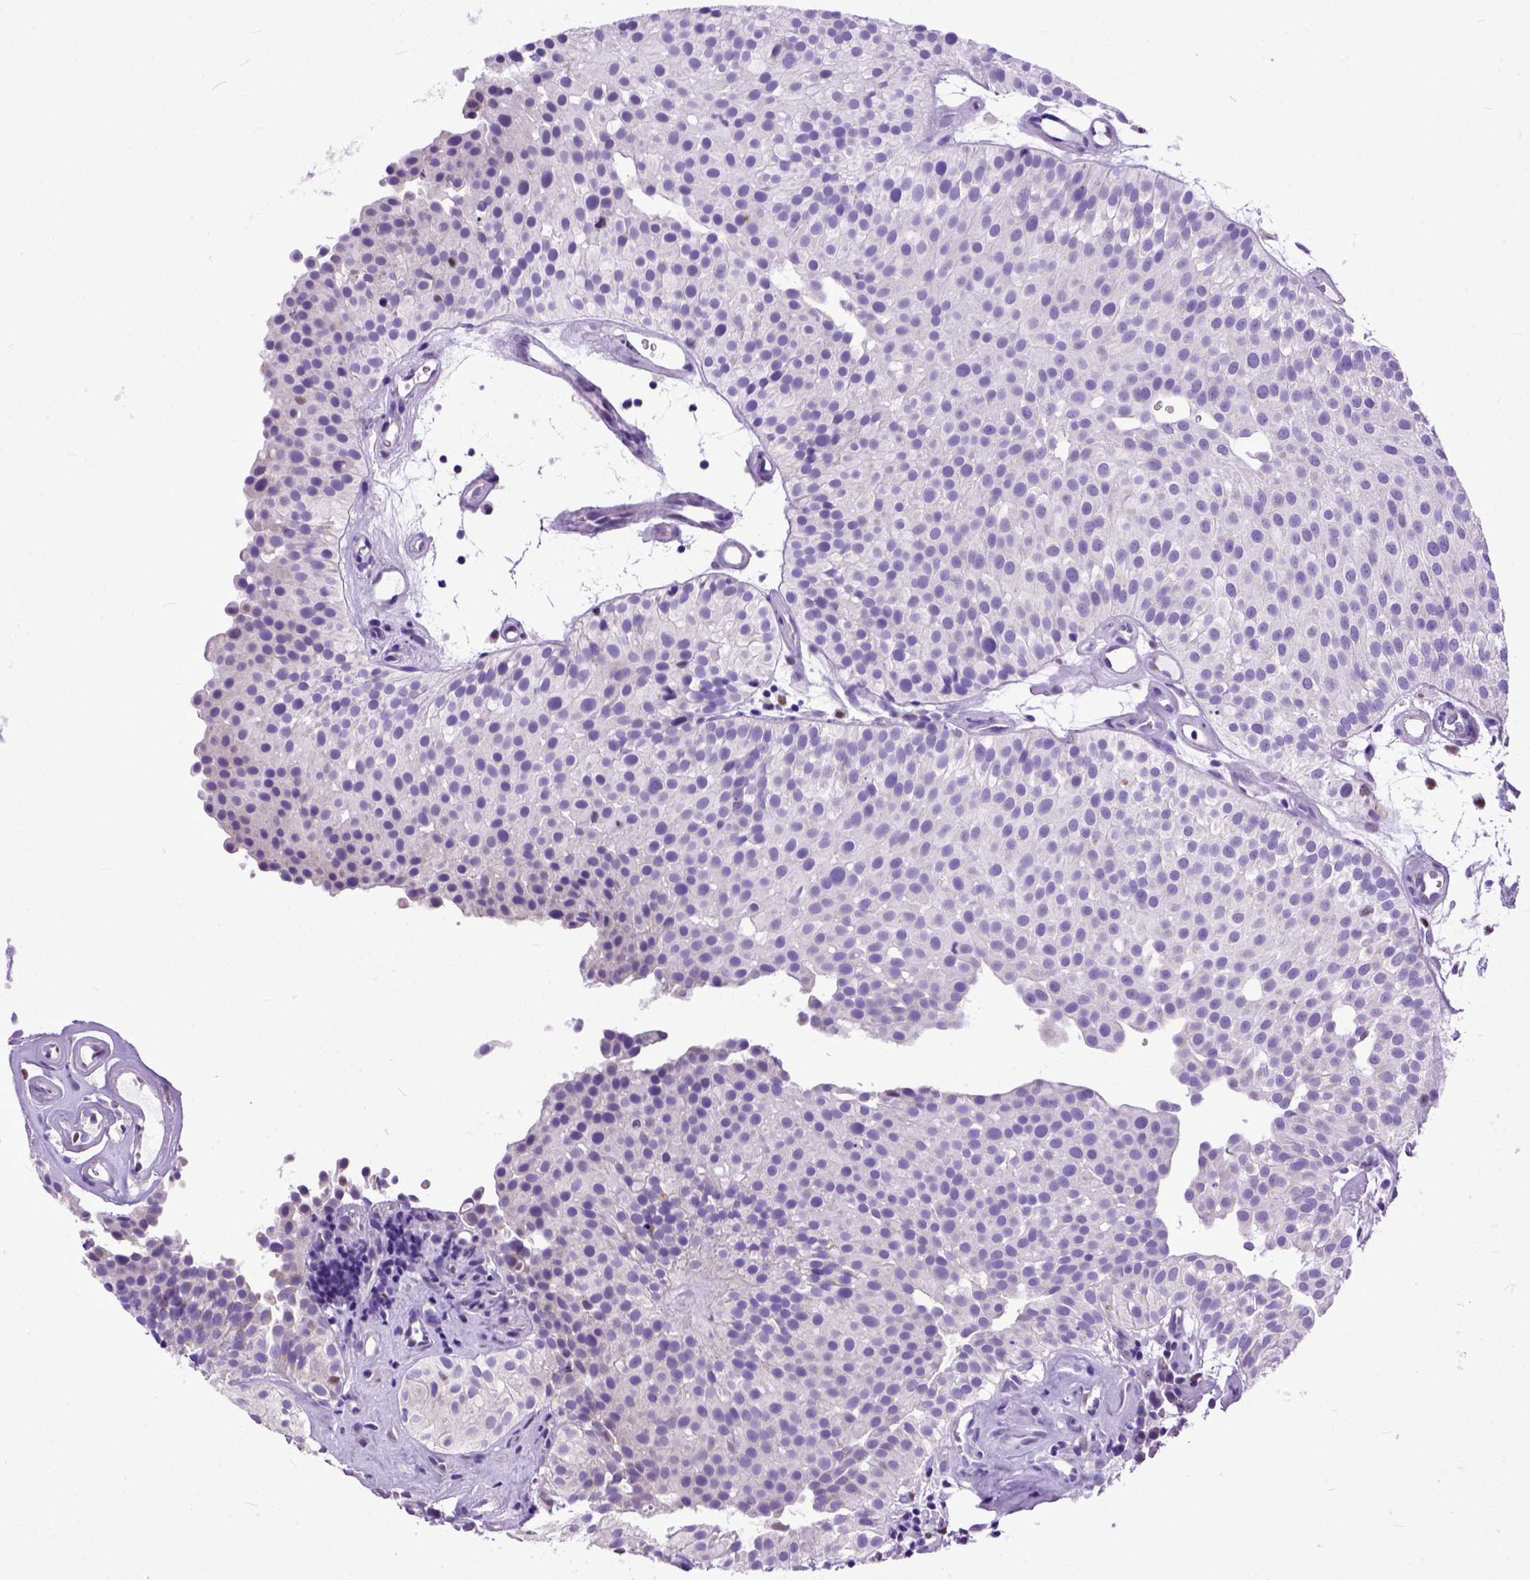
{"staining": {"intensity": "negative", "quantity": "none", "location": "none"}, "tissue": "urothelial cancer", "cell_type": "Tumor cells", "image_type": "cancer", "snomed": [{"axis": "morphology", "description": "Urothelial carcinoma, Low grade"}, {"axis": "topography", "description": "Urinary bladder"}], "caption": "High magnification brightfield microscopy of urothelial carcinoma (low-grade) stained with DAB (3,3'-diaminobenzidine) (brown) and counterstained with hematoxylin (blue): tumor cells show no significant staining. (DAB (3,3'-diaminobenzidine) immunohistochemistry (IHC) with hematoxylin counter stain).", "gene": "CRB1", "patient": {"sex": "female", "age": 87}}